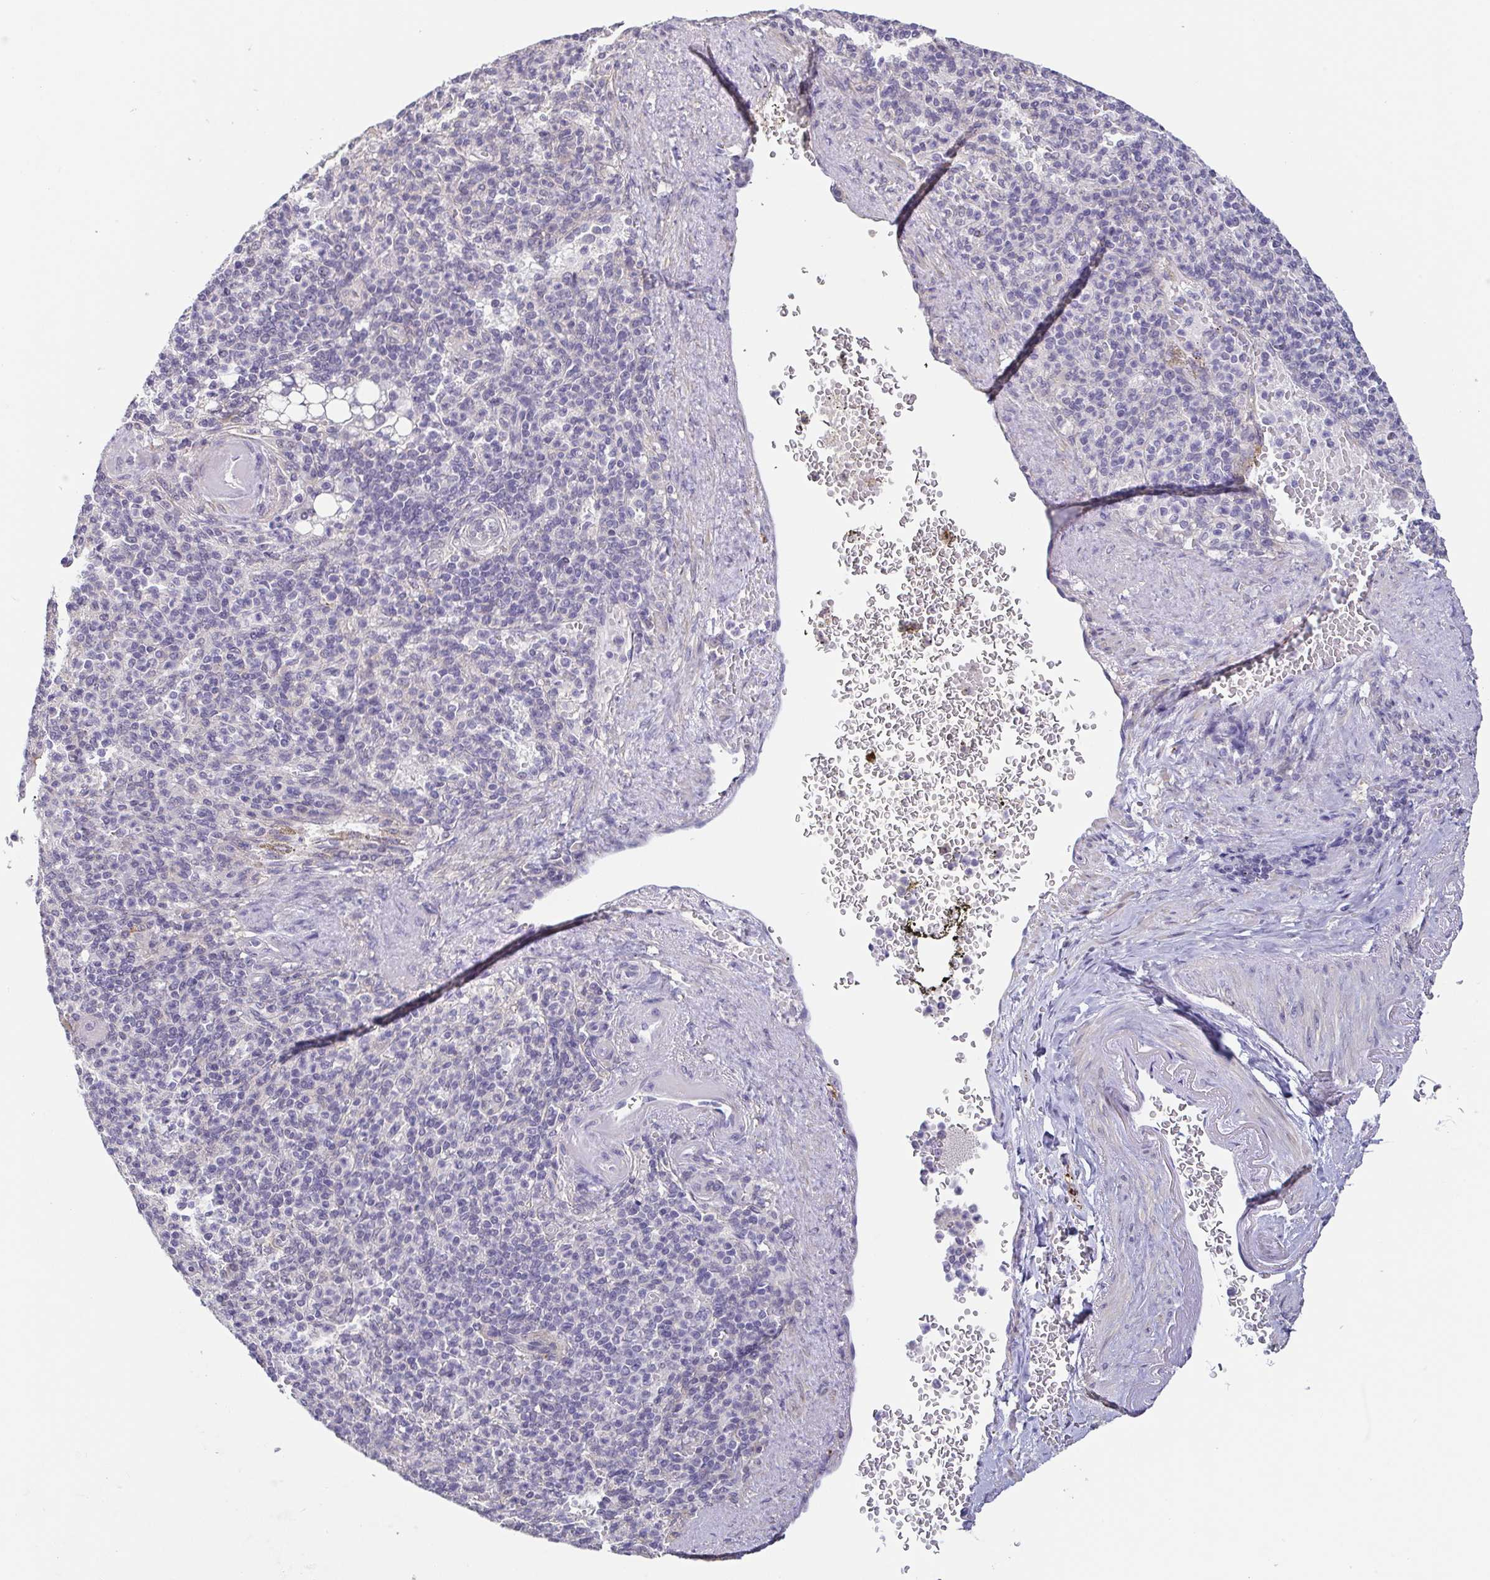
{"staining": {"intensity": "negative", "quantity": "none", "location": "none"}, "tissue": "spleen", "cell_type": "Cells in red pulp", "image_type": "normal", "snomed": [{"axis": "morphology", "description": "Normal tissue, NOS"}, {"axis": "topography", "description": "Spleen"}], "caption": "DAB (3,3'-diaminobenzidine) immunohistochemical staining of normal human spleen demonstrates no significant expression in cells in red pulp. Nuclei are stained in blue.", "gene": "NEFH", "patient": {"sex": "female", "age": 74}}